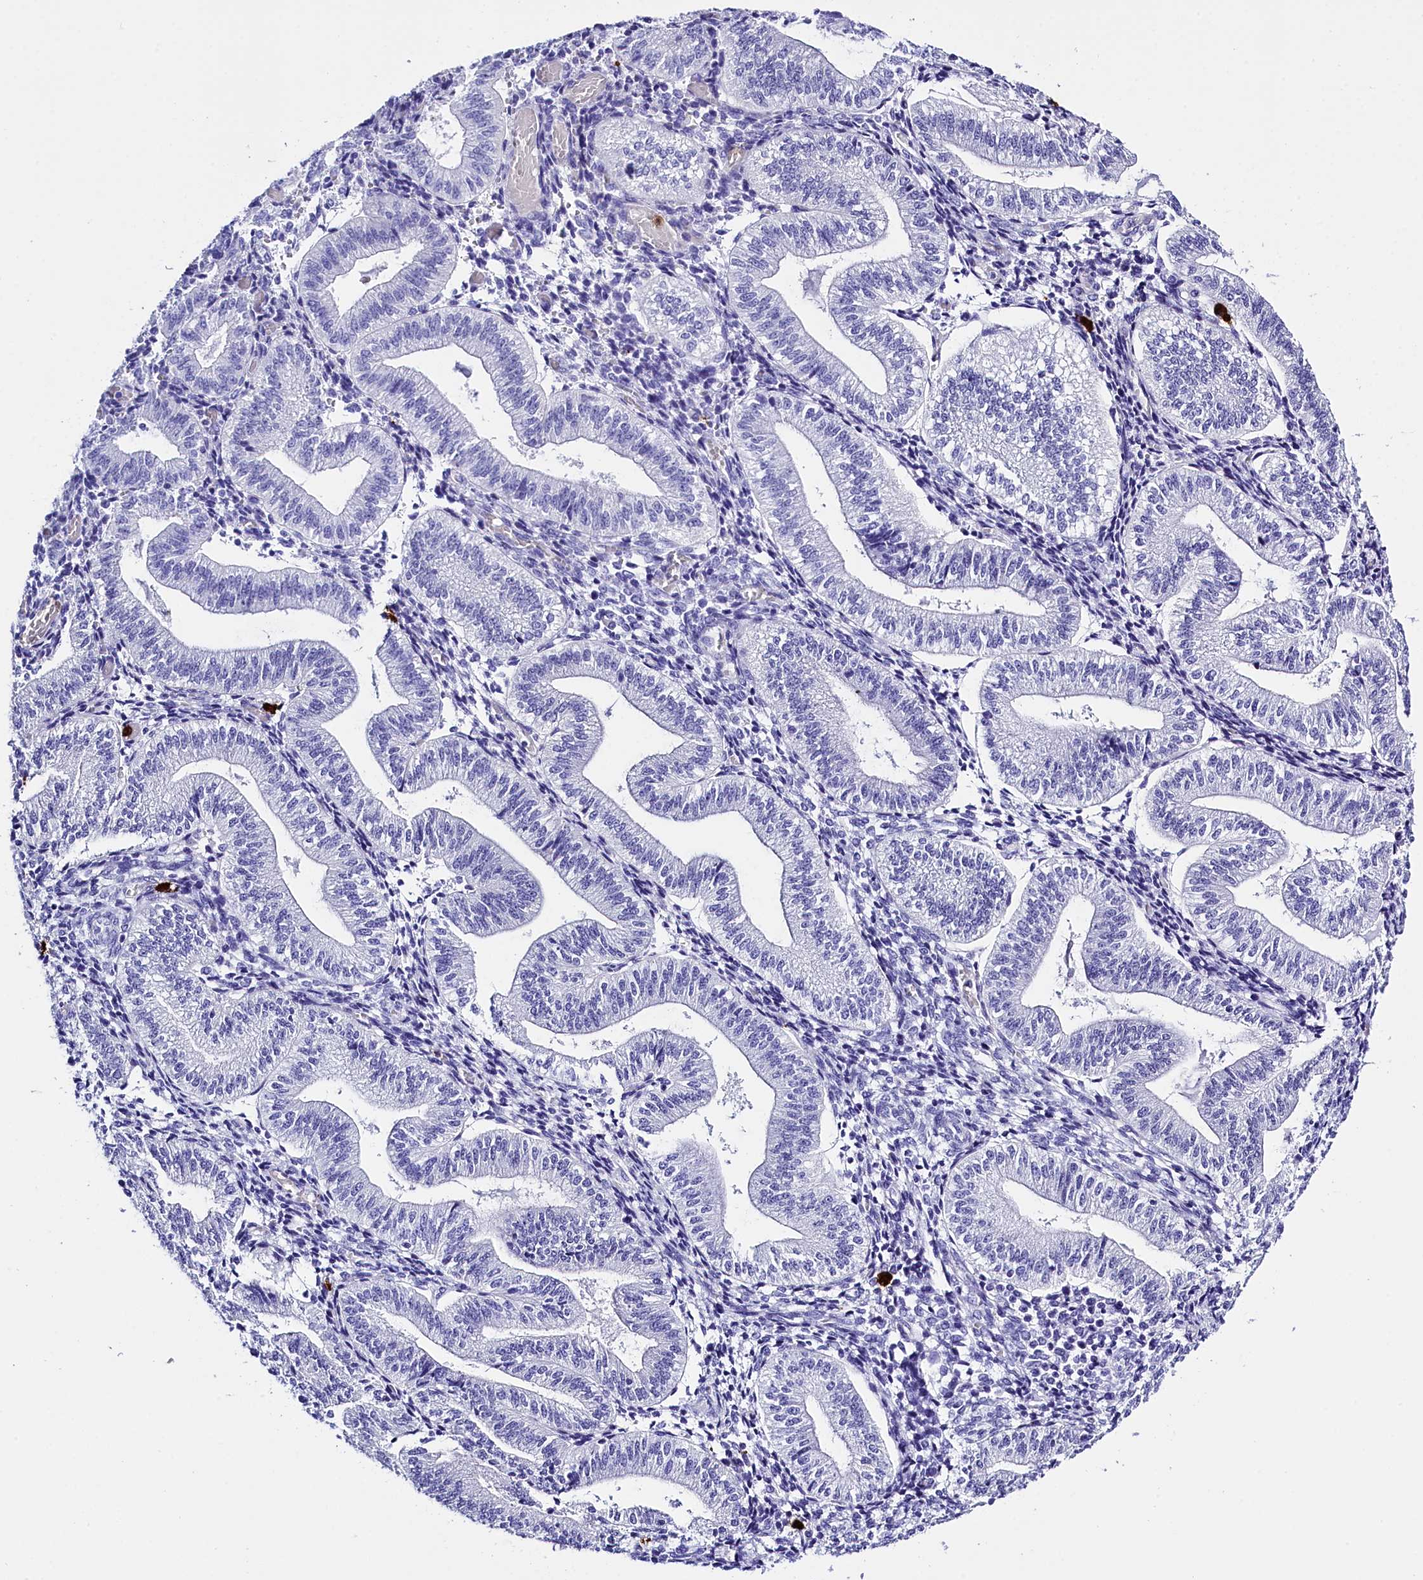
{"staining": {"intensity": "negative", "quantity": "none", "location": "none"}, "tissue": "endometrium", "cell_type": "Cells in endometrial stroma", "image_type": "normal", "snomed": [{"axis": "morphology", "description": "Normal tissue, NOS"}, {"axis": "topography", "description": "Endometrium"}], "caption": "Immunohistochemistry of benign endometrium displays no positivity in cells in endometrial stroma.", "gene": "CLC", "patient": {"sex": "female", "age": 34}}